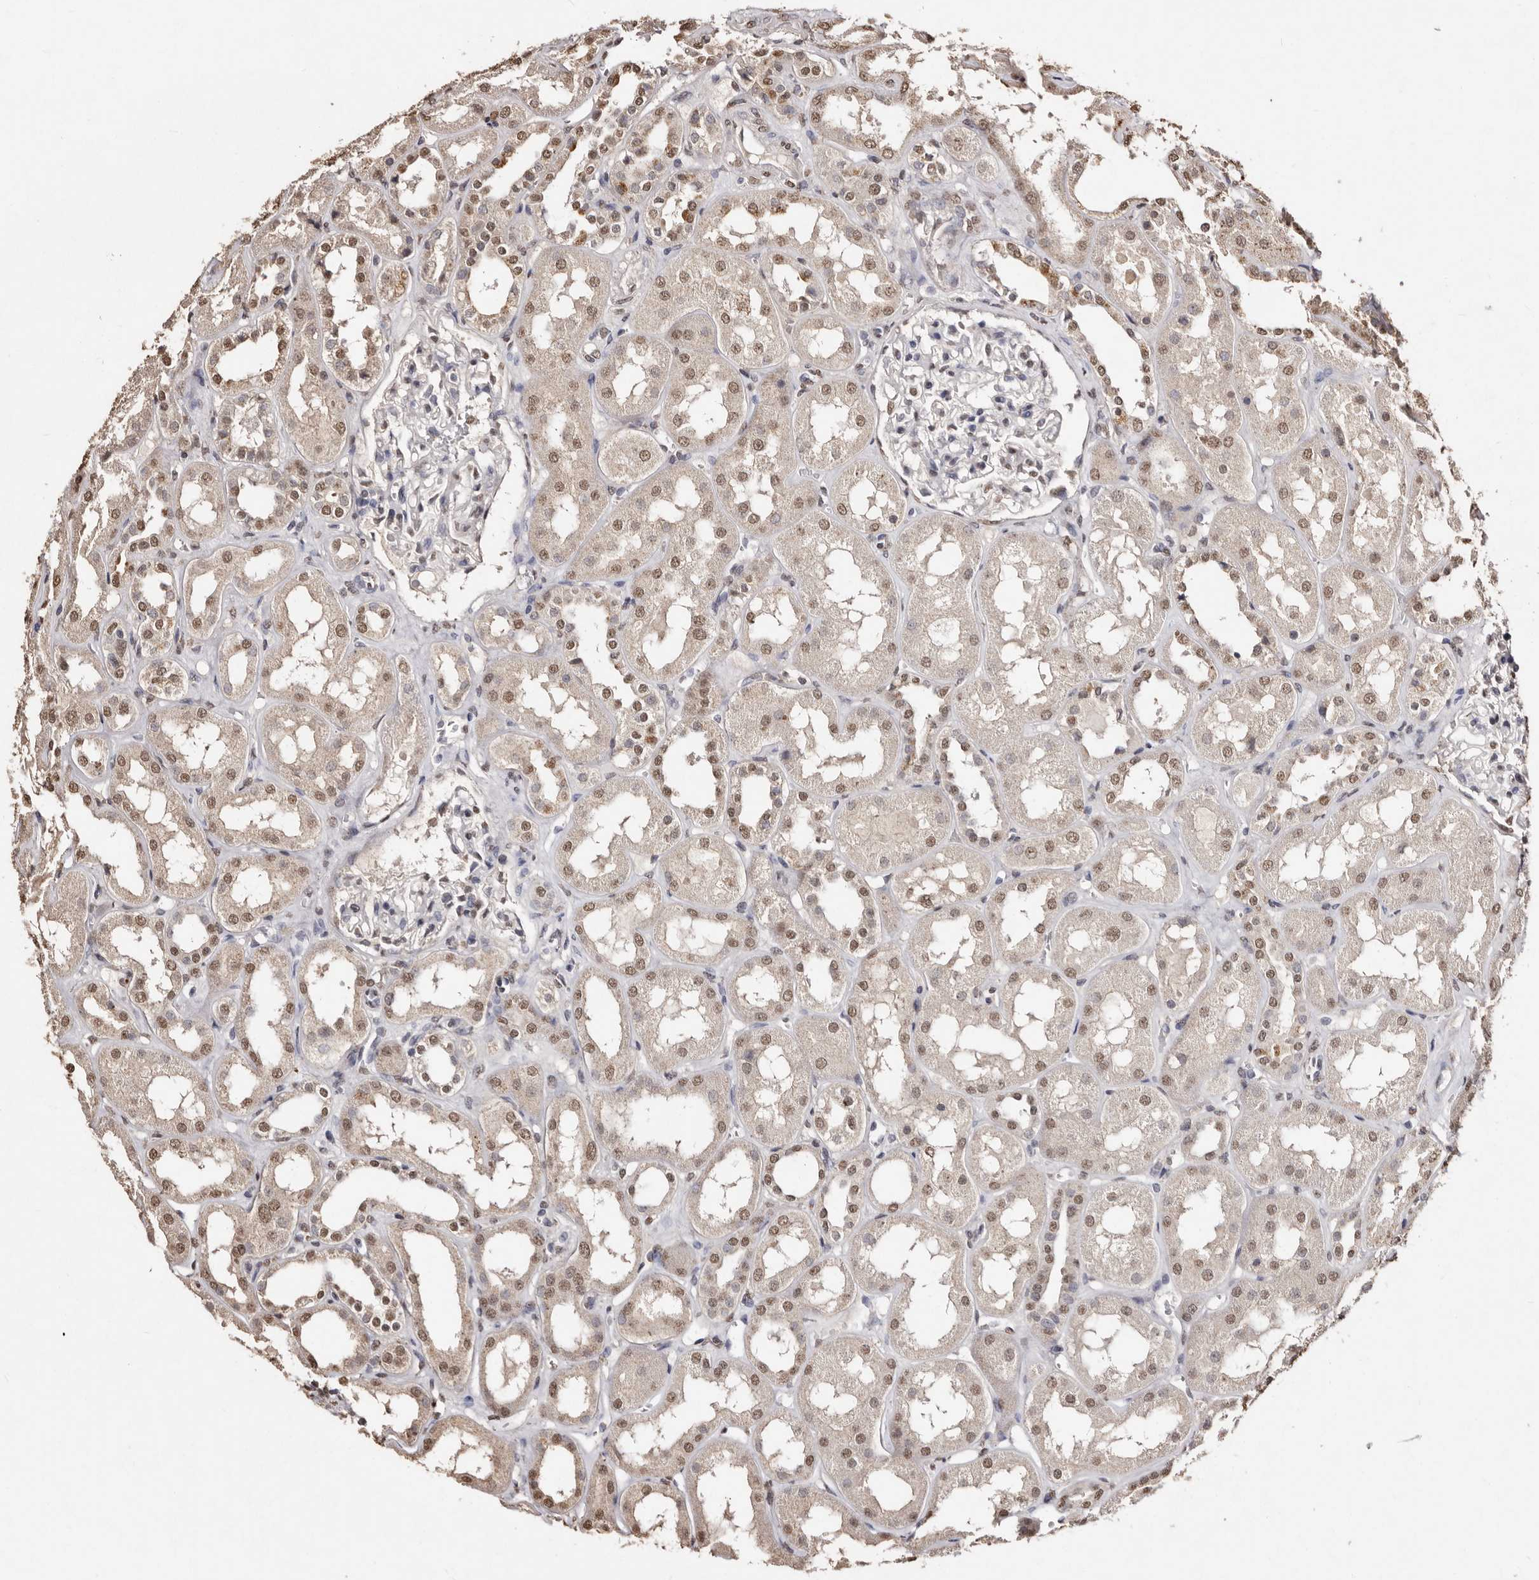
{"staining": {"intensity": "weak", "quantity": "25%-75%", "location": "nuclear"}, "tissue": "kidney", "cell_type": "Cells in glomeruli", "image_type": "normal", "snomed": [{"axis": "morphology", "description": "Normal tissue, NOS"}, {"axis": "topography", "description": "Kidney"}], "caption": "Weak nuclear expression for a protein is identified in about 25%-75% of cells in glomeruli of unremarkable kidney using immunohistochemistry (IHC).", "gene": "ERBB4", "patient": {"sex": "male", "age": 70}}